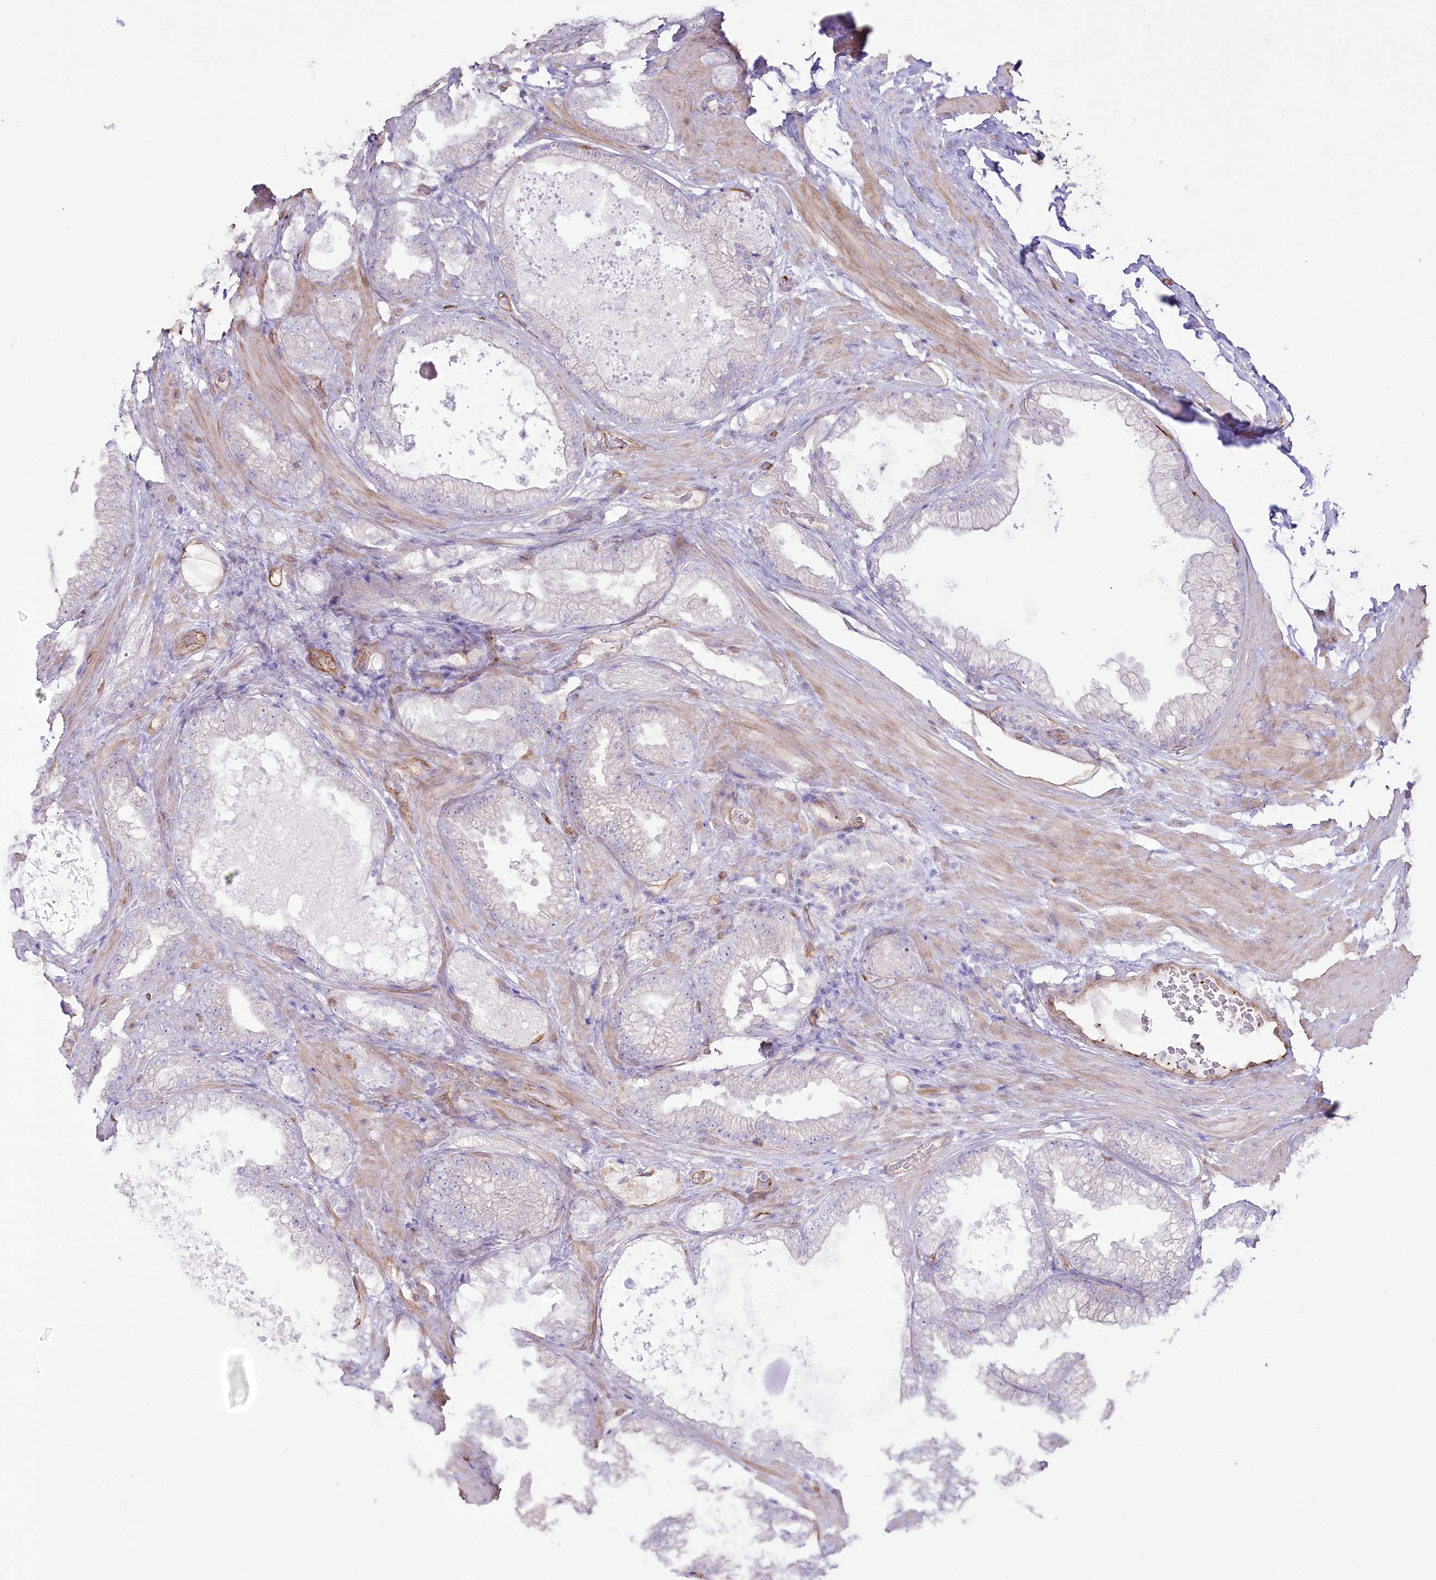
{"staining": {"intensity": "negative", "quantity": "none", "location": "none"}, "tissue": "prostate cancer", "cell_type": "Tumor cells", "image_type": "cancer", "snomed": [{"axis": "morphology", "description": "Adenocarcinoma, High grade"}, {"axis": "topography", "description": "Prostate"}], "caption": "IHC of human adenocarcinoma (high-grade) (prostate) shows no staining in tumor cells.", "gene": "SLC39A10", "patient": {"sex": "male", "age": 58}}